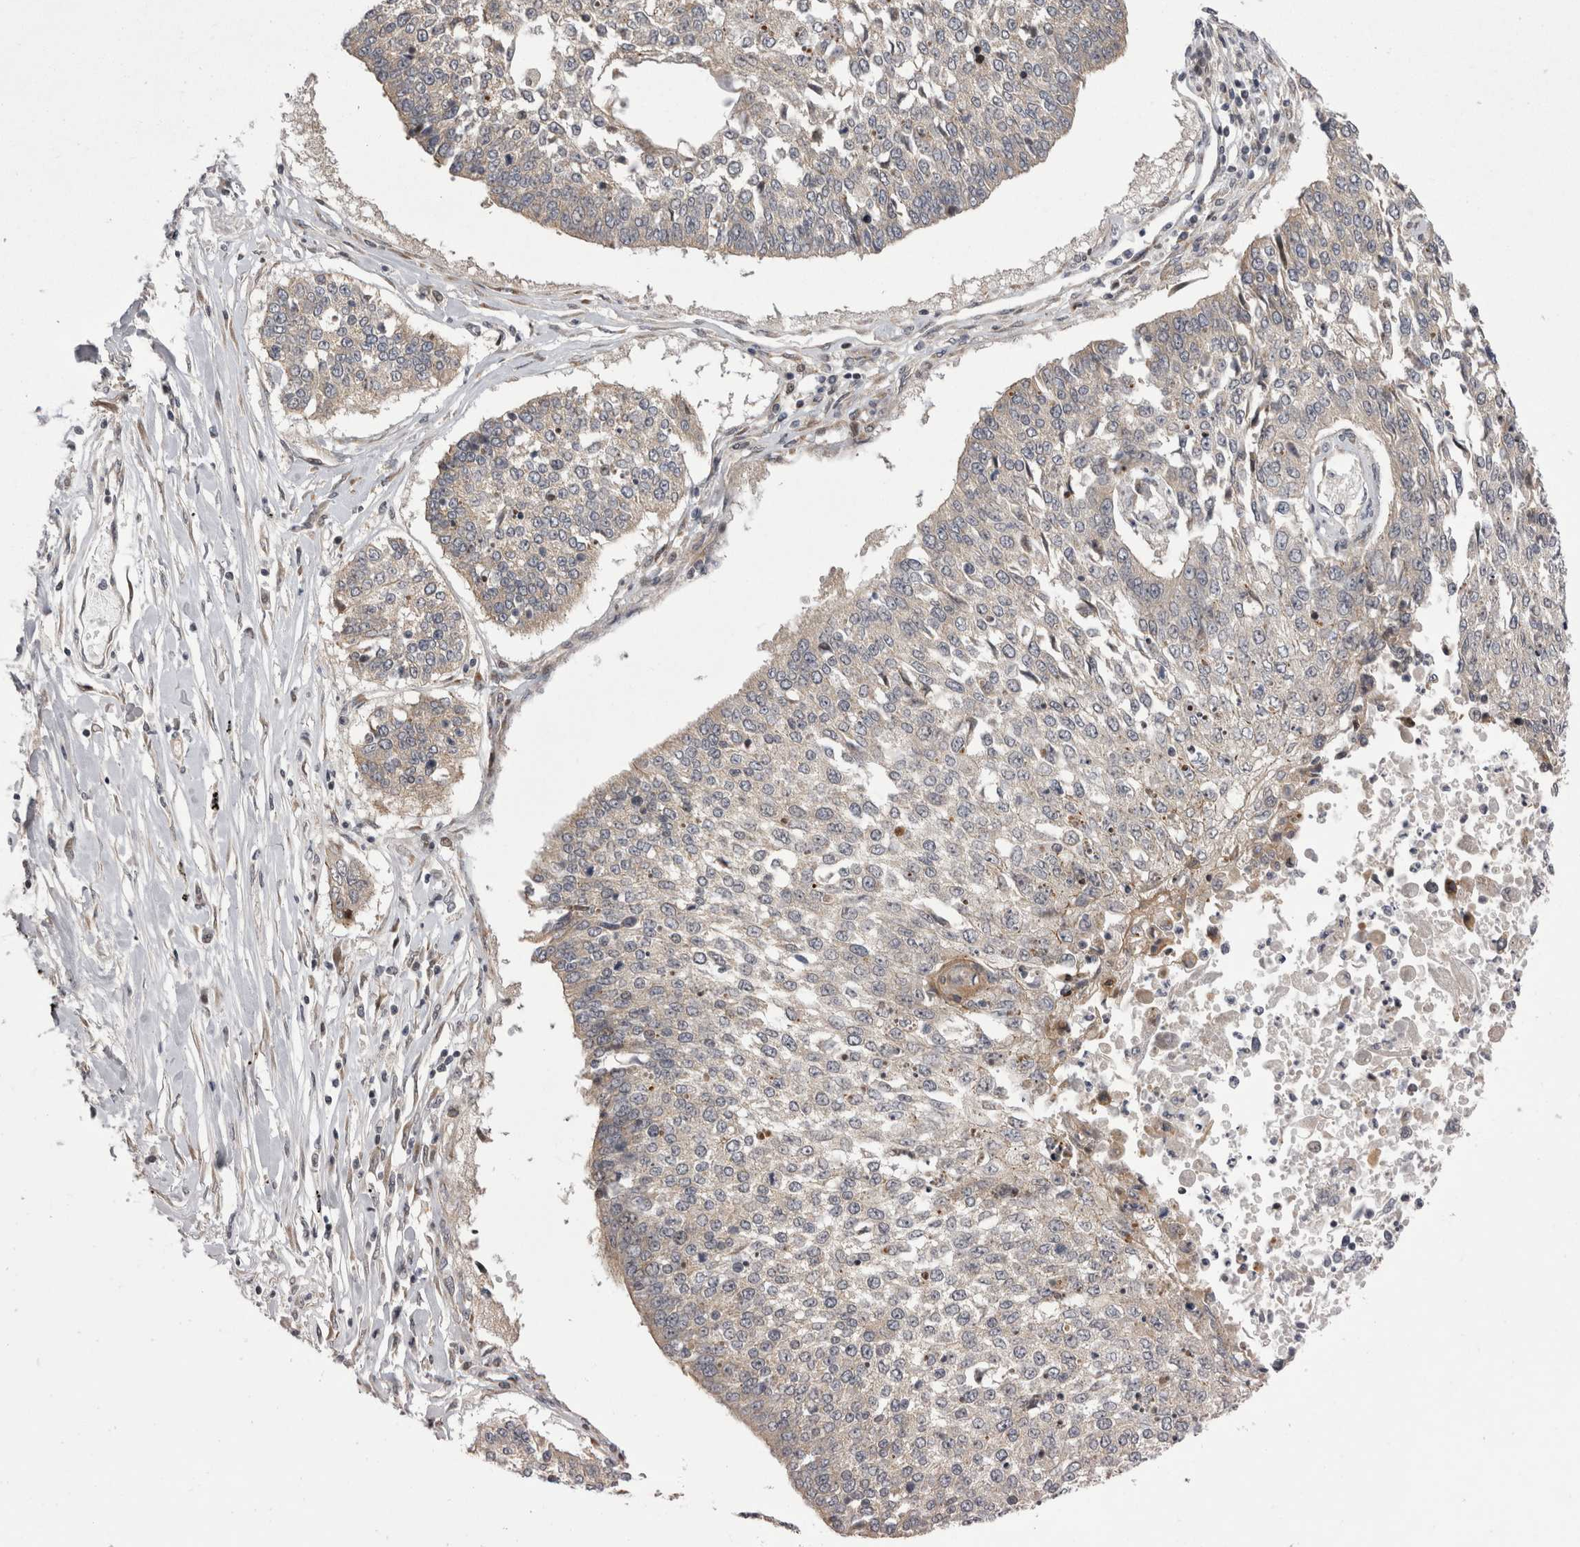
{"staining": {"intensity": "negative", "quantity": "none", "location": "none"}, "tissue": "lung cancer", "cell_type": "Tumor cells", "image_type": "cancer", "snomed": [{"axis": "morphology", "description": "Normal tissue, NOS"}, {"axis": "morphology", "description": "Squamous cell carcinoma, NOS"}, {"axis": "topography", "description": "Cartilage tissue"}, {"axis": "topography", "description": "Bronchus"}, {"axis": "topography", "description": "Lung"}, {"axis": "topography", "description": "Peripheral nerve tissue"}], "caption": "Histopathology image shows no significant protein positivity in tumor cells of lung cancer (squamous cell carcinoma).", "gene": "NENF", "patient": {"sex": "female", "age": 49}}